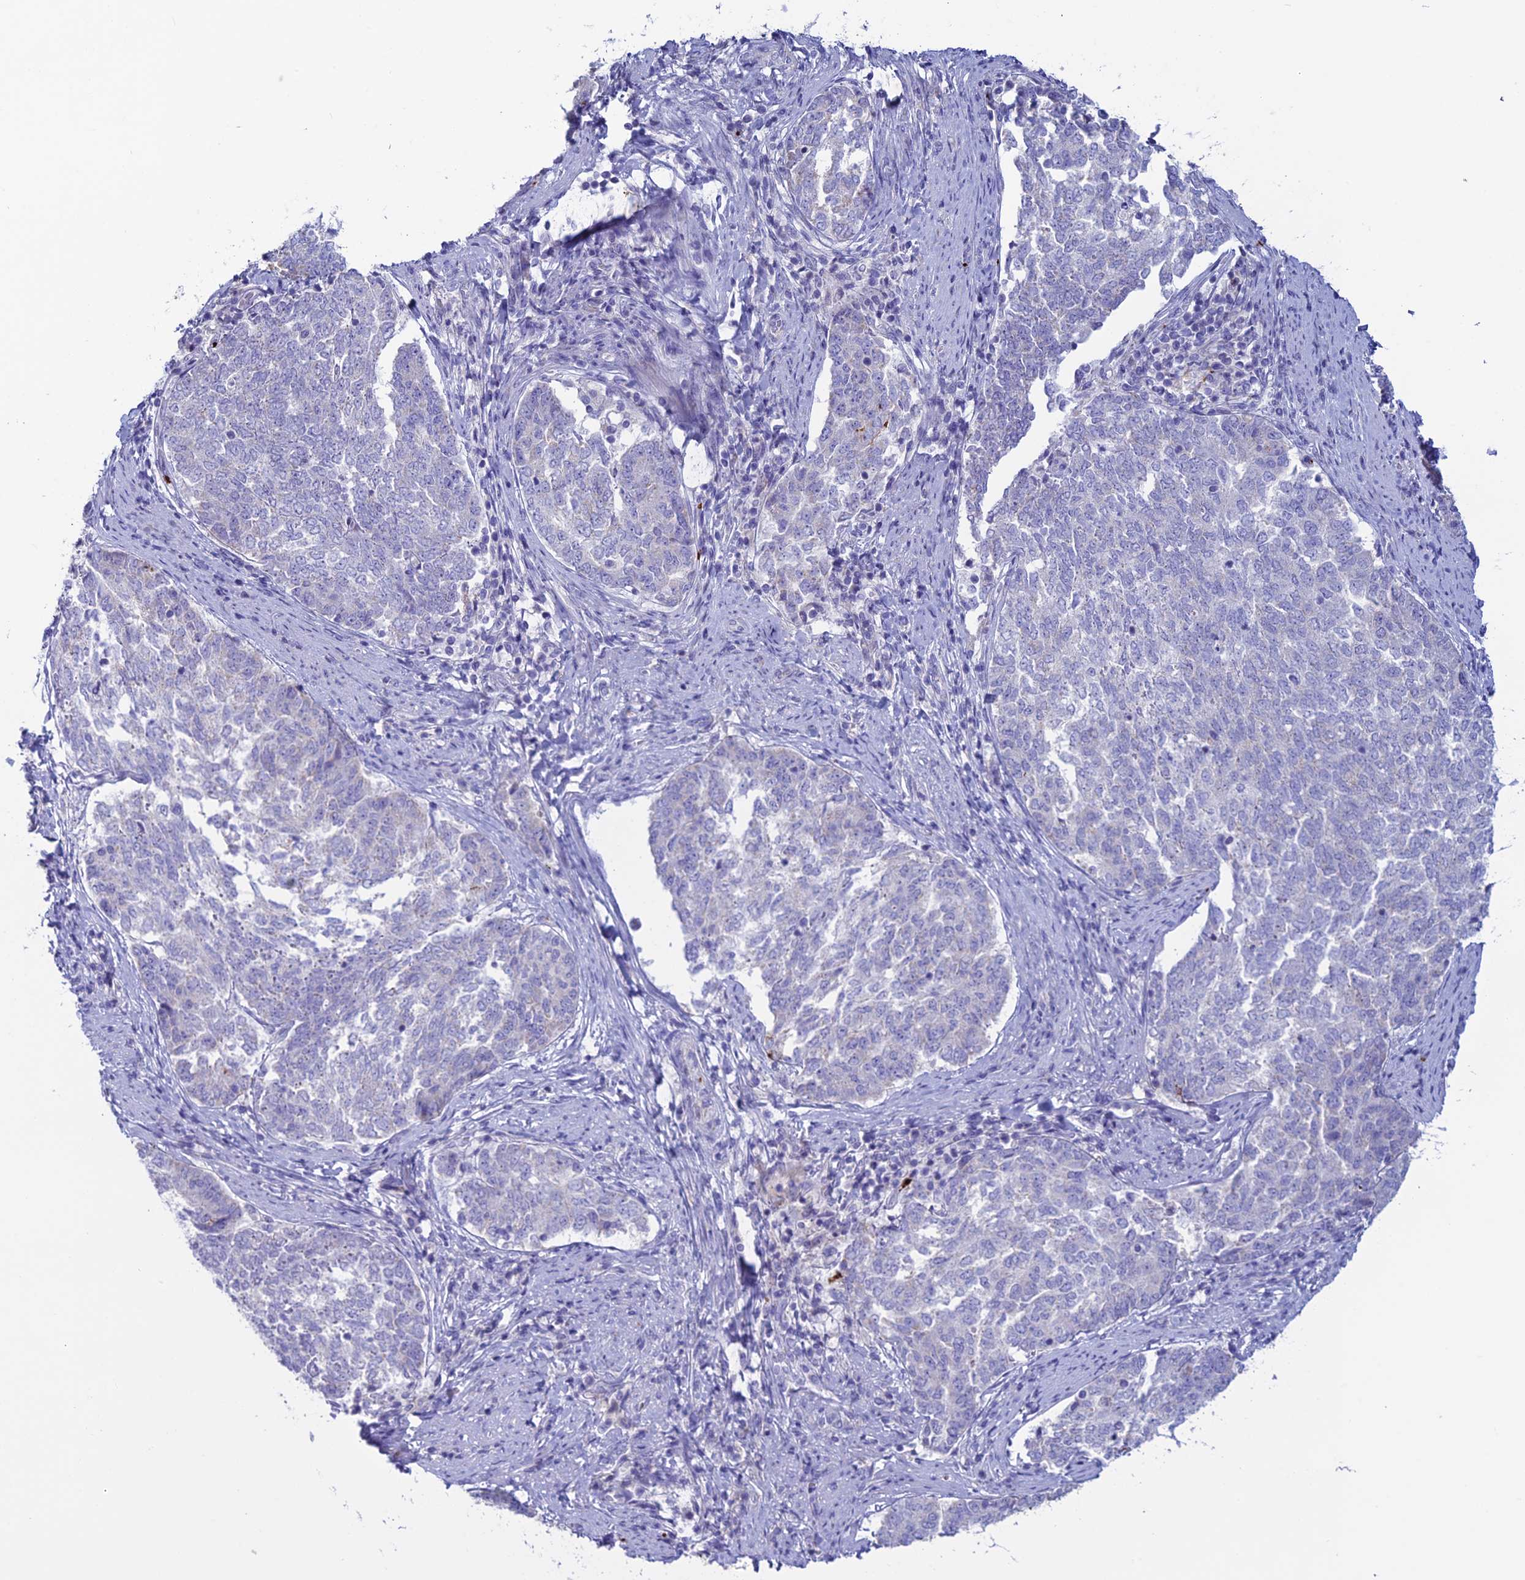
{"staining": {"intensity": "negative", "quantity": "none", "location": "none"}, "tissue": "endometrial cancer", "cell_type": "Tumor cells", "image_type": "cancer", "snomed": [{"axis": "morphology", "description": "Adenocarcinoma, NOS"}, {"axis": "topography", "description": "Endometrium"}], "caption": "An immunohistochemistry (IHC) image of endometrial cancer is shown. There is no staining in tumor cells of endometrial cancer. (Brightfield microscopy of DAB immunohistochemistry (IHC) at high magnification).", "gene": "C21orf140", "patient": {"sex": "female", "age": 80}}